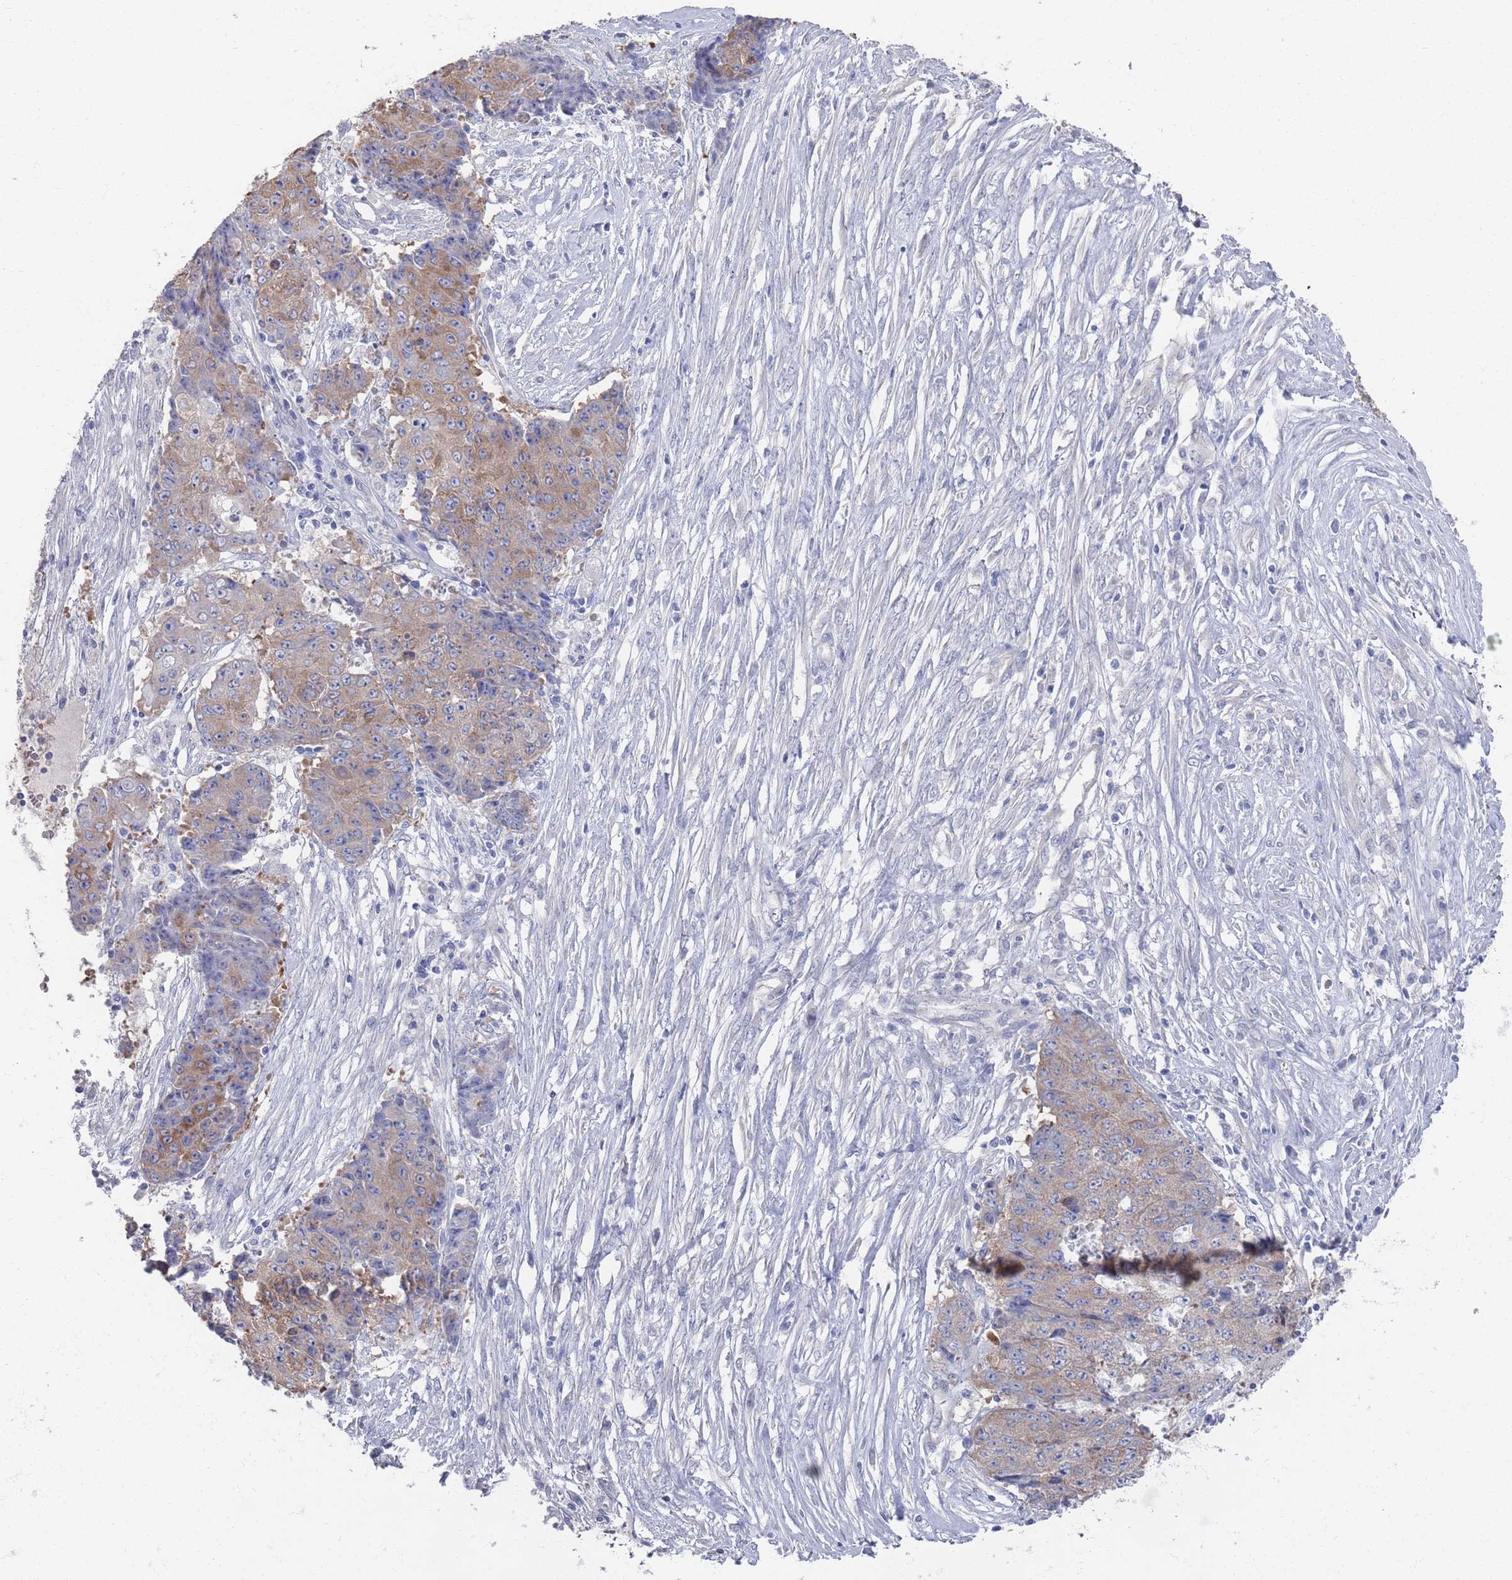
{"staining": {"intensity": "weak", "quantity": "25%-75%", "location": "cytoplasmic/membranous"}, "tissue": "ovarian cancer", "cell_type": "Tumor cells", "image_type": "cancer", "snomed": [{"axis": "morphology", "description": "Carcinoma, endometroid"}, {"axis": "topography", "description": "Ovary"}], "caption": "Protein expression analysis of ovarian cancer shows weak cytoplasmic/membranous expression in about 25%-75% of tumor cells.", "gene": "TMCO3", "patient": {"sex": "female", "age": 42}}